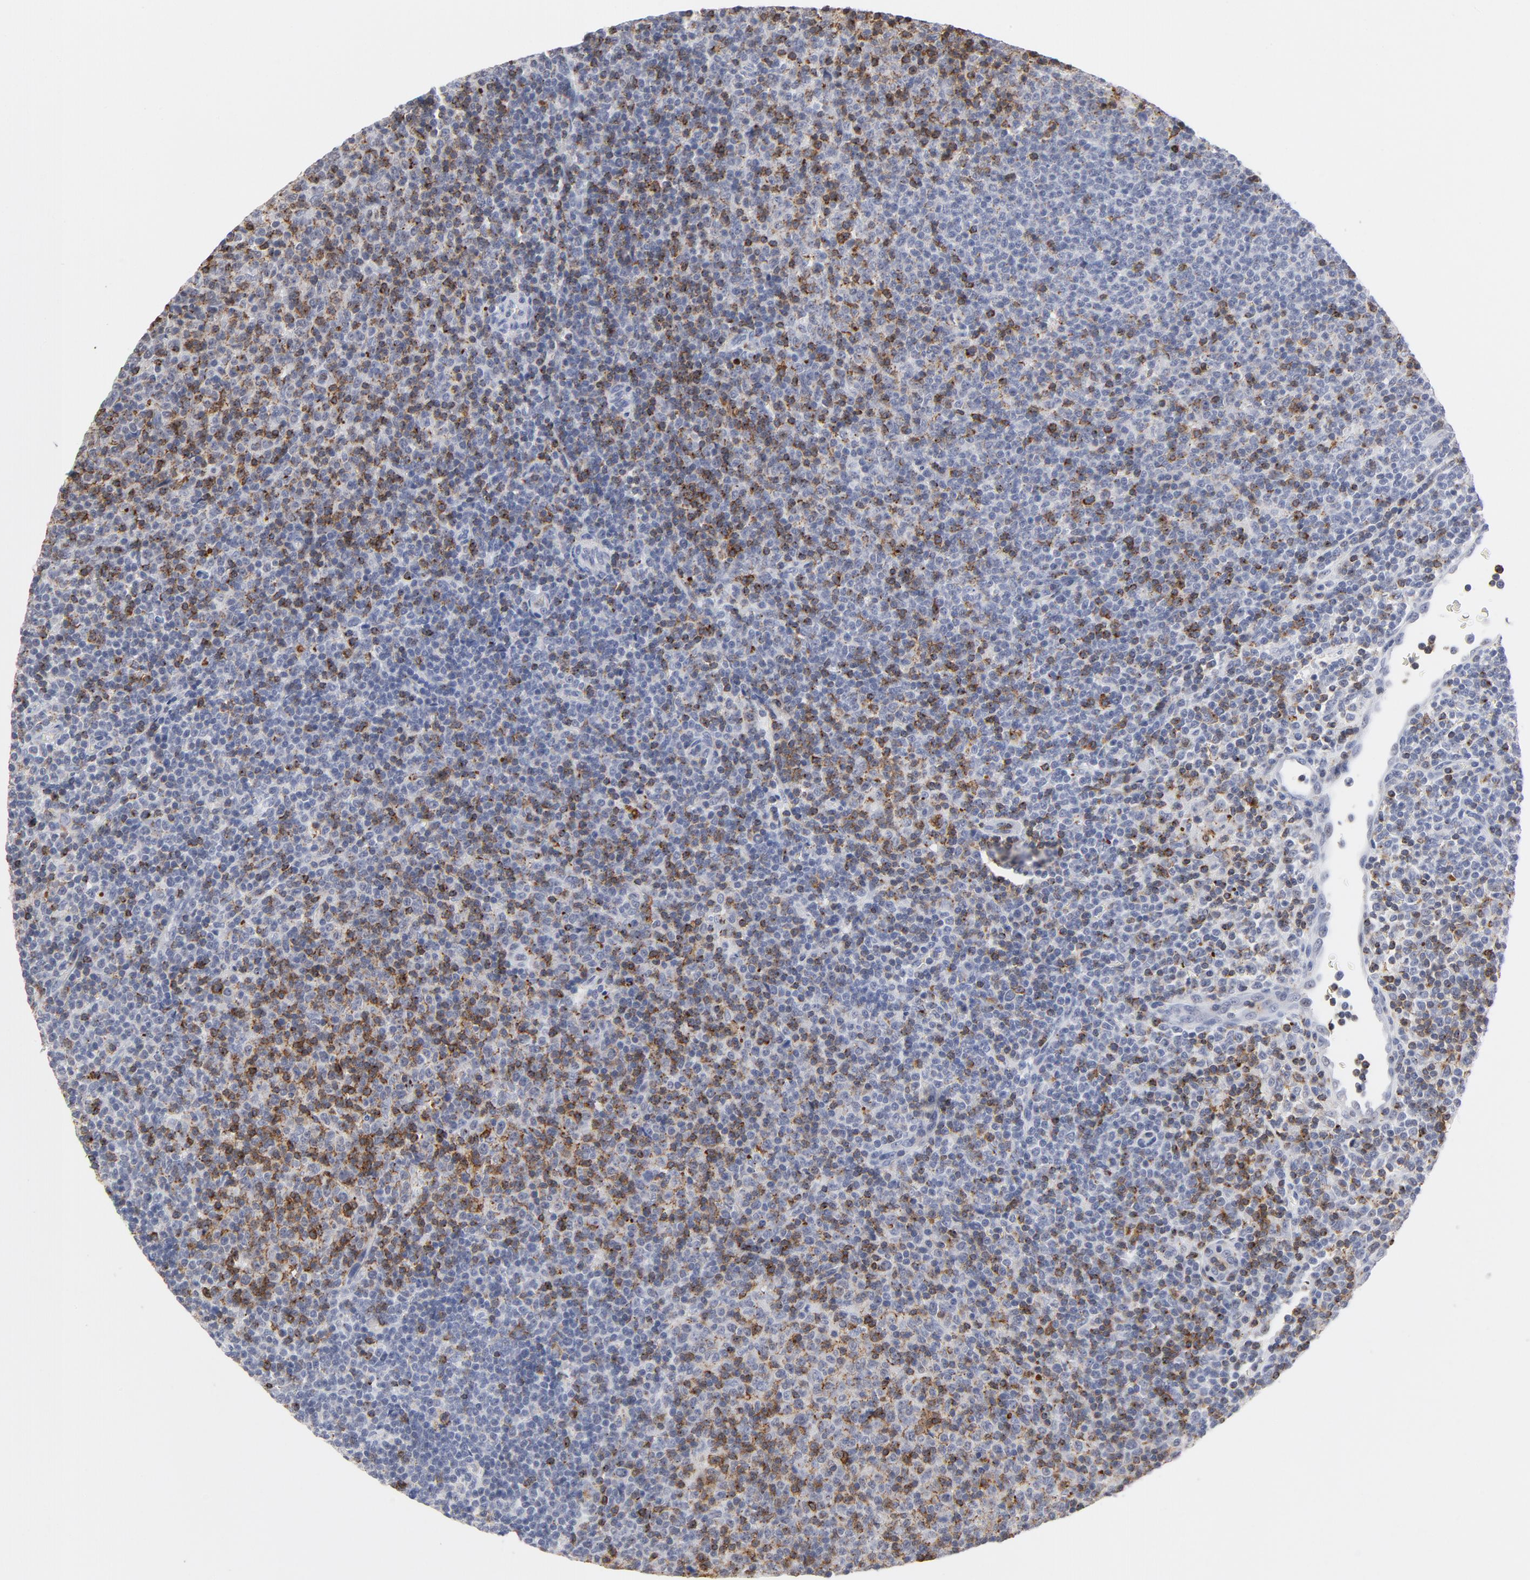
{"staining": {"intensity": "moderate", "quantity": "25%-75%", "location": "cytoplasmic/membranous"}, "tissue": "lymphoma", "cell_type": "Tumor cells", "image_type": "cancer", "snomed": [{"axis": "morphology", "description": "Malignant lymphoma, non-Hodgkin's type, Low grade"}, {"axis": "topography", "description": "Lymph node"}], "caption": "Moderate cytoplasmic/membranous positivity for a protein is identified in approximately 25%-75% of tumor cells of lymphoma using IHC.", "gene": "CD2", "patient": {"sex": "male", "age": 70}}